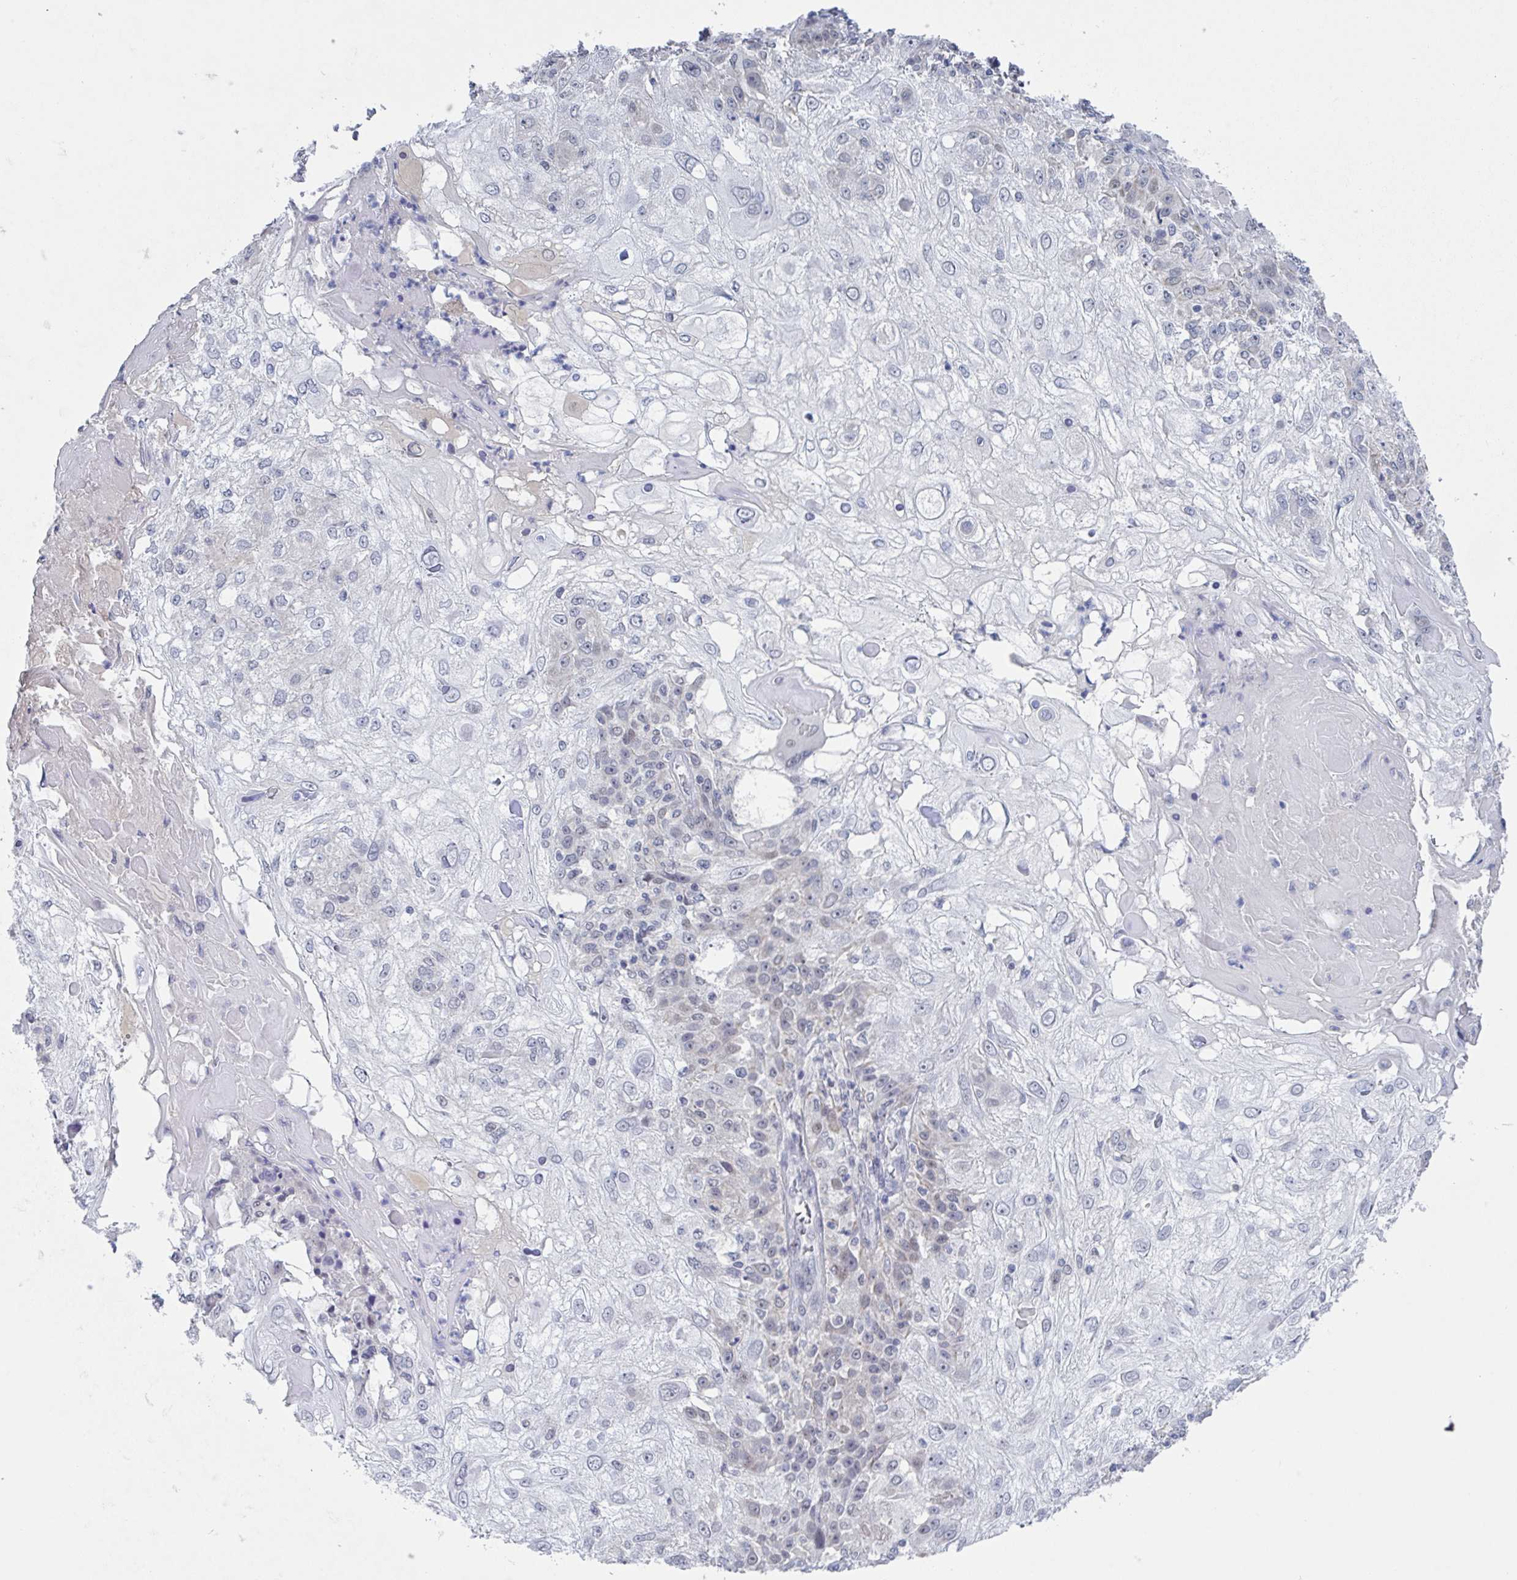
{"staining": {"intensity": "moderate", "quantity": "<25%", "location": "cytoplasmic/membranous"}, "tissue": "skin cancer", "cell_type": "Tumor cells", "image_type": "cancer", "snomed": [{"axis": "morphology", "description": "Normal tissue, NOS"}, {"axis": "morphology", "description": "Squamous cell carcinoma, NOS"}, {"axis": "topography", "description": "Skin"}], "caption": "The photomicrograph reveals a brown stain indicating the presence of a protein in the cytoplasmic/membranous of tumor cells in skin cancer (squamous cell carcinoma).", "gene": "KDM4D", "patient": {"sex": "female", "age": 83}}